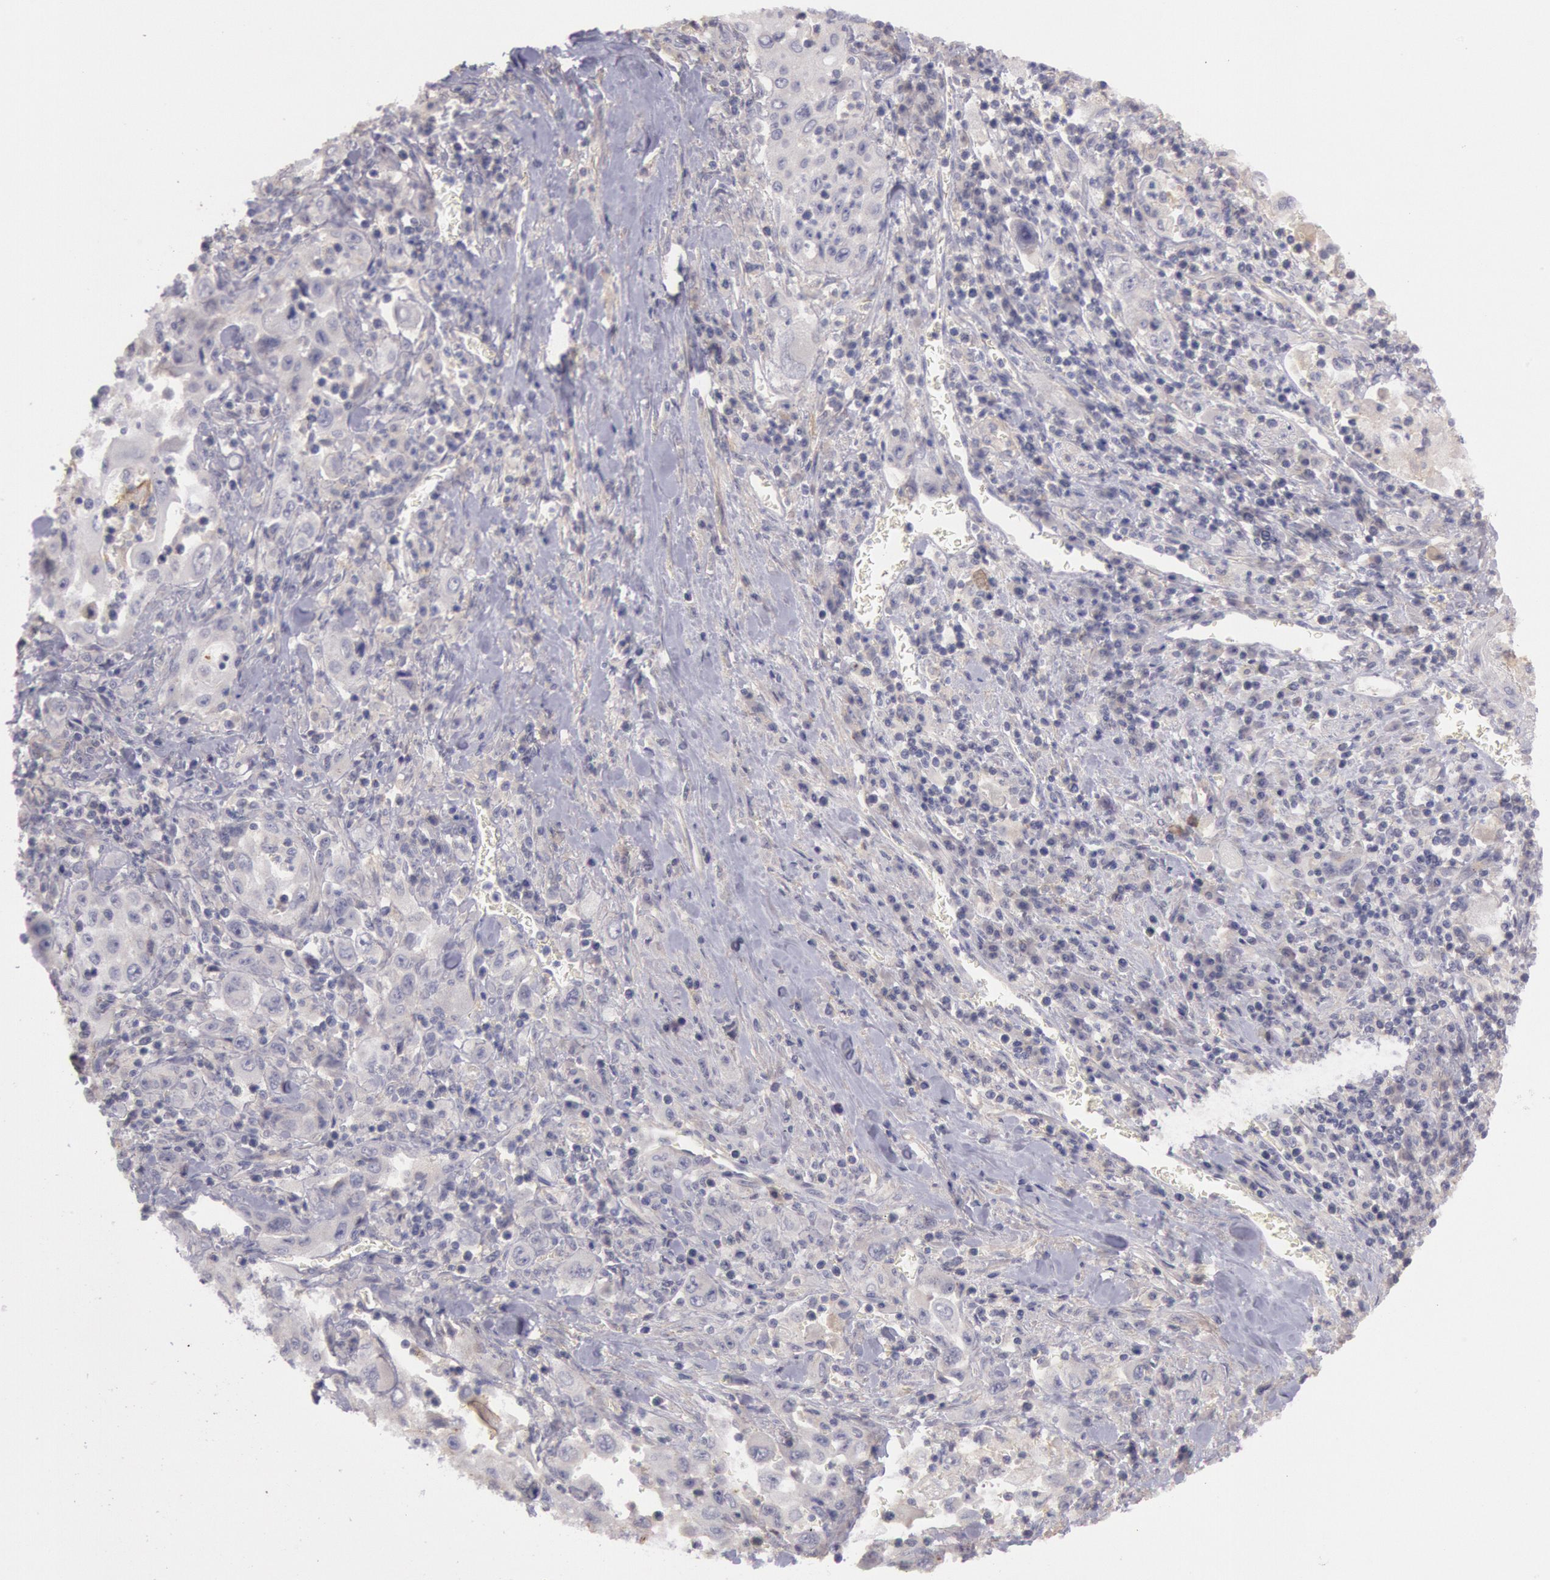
{"staining": {"intensity": "weak", "quantity": "<25%", "location": "cytoplasmic/membranous"}, "tissue": "pancreatic cancer", "cell_type": "Tumor cells", "image_type": "cancer", "snomed": [{"axis": "morphology", "description": "Adenocarcinoma, NOS"}, {"axis": "topography", "description": "Pancreas"}], "caption": "Human adenocarcinoma (pancreatic) stained for a protein using immunohistochemistry demonstrates no staining in tumor cells.", "gene": "TRIB2", "patient": {"sex": "male", "age": 70}}